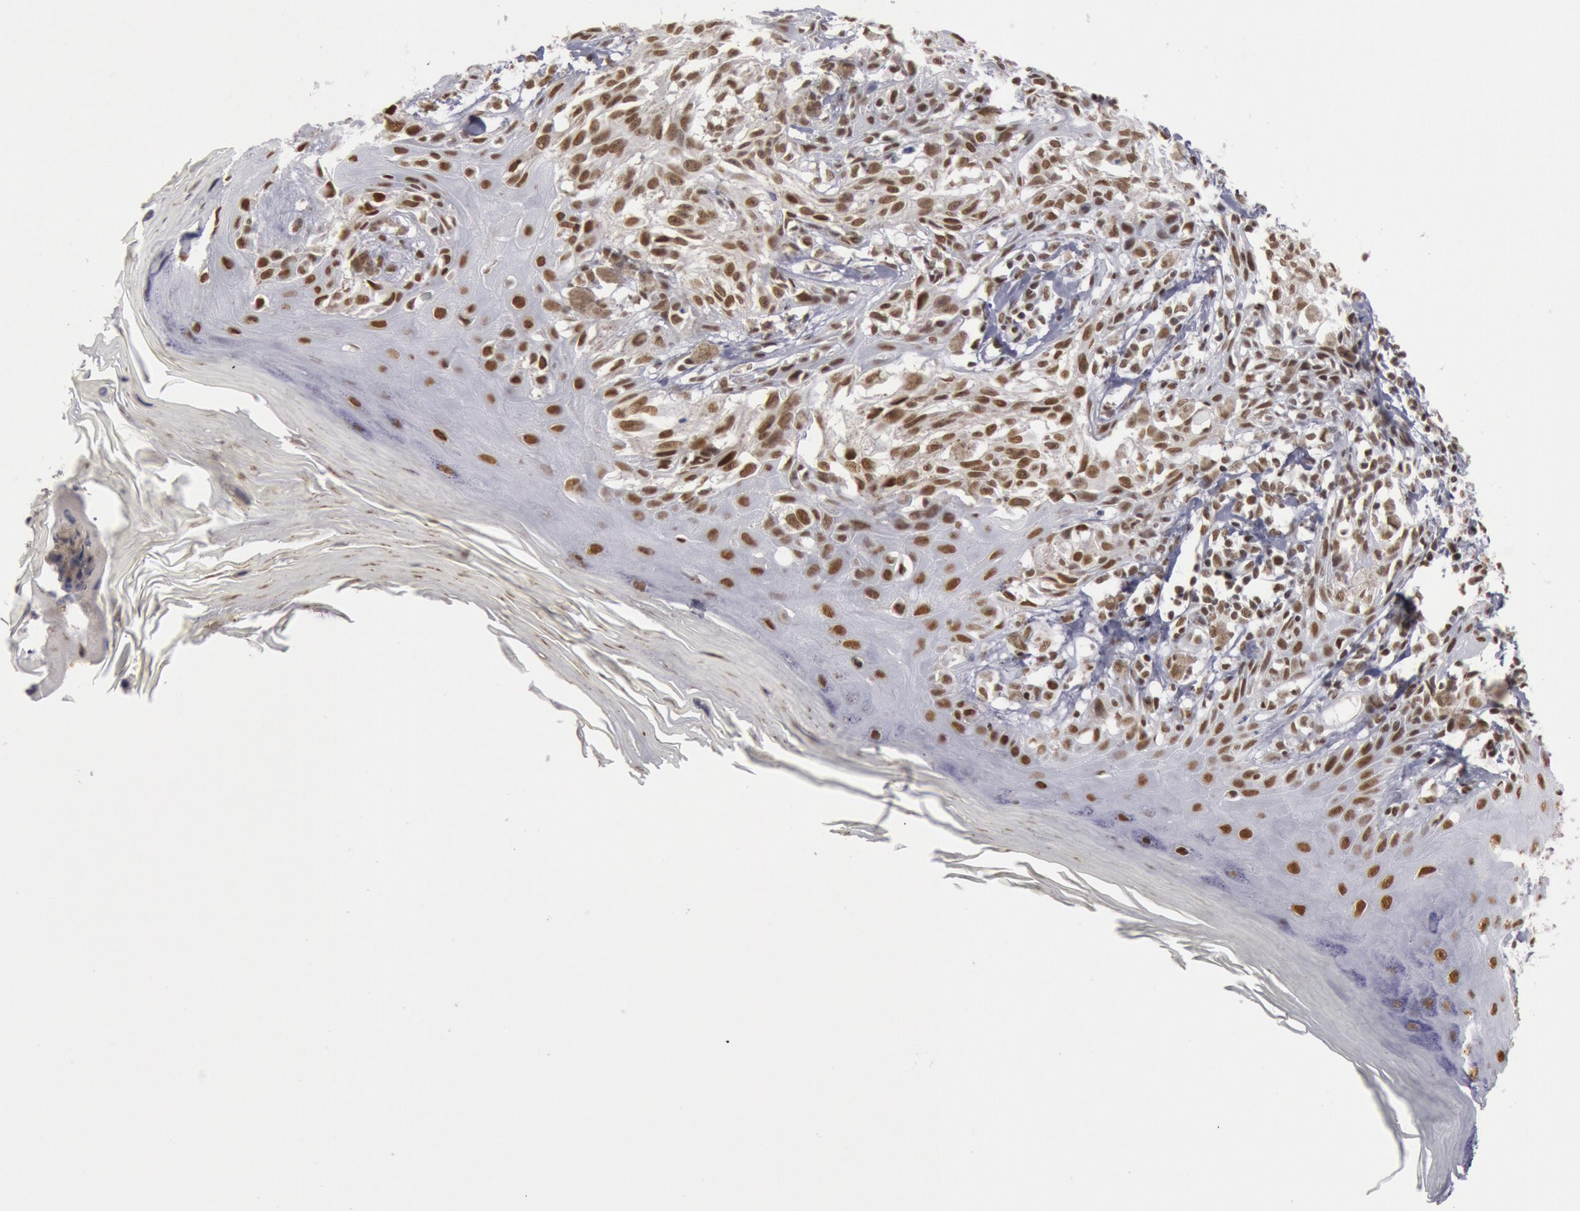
{"staining": {"intensity": "moderate", "quantity": ">75%", "location": "nuclear"}, "tissue": "melanoma", "cell_type": "Tumor cells", "image_type": "cancer", "snomed": [{"axis": "morphology", "description": "Malignant melanoma, NOS"}, {"axis": "topography", "description": "Skin"}], "caption": "This image demonstrates malignant melanoma stained with immunohistochemistry to label a protein in brown. The nuclear of tumor cells show moderate positivity for the protein. Nuclei are counter-stained blue.", "gene": "ESS2", "patient": {"sex": "male", "age": 49}}